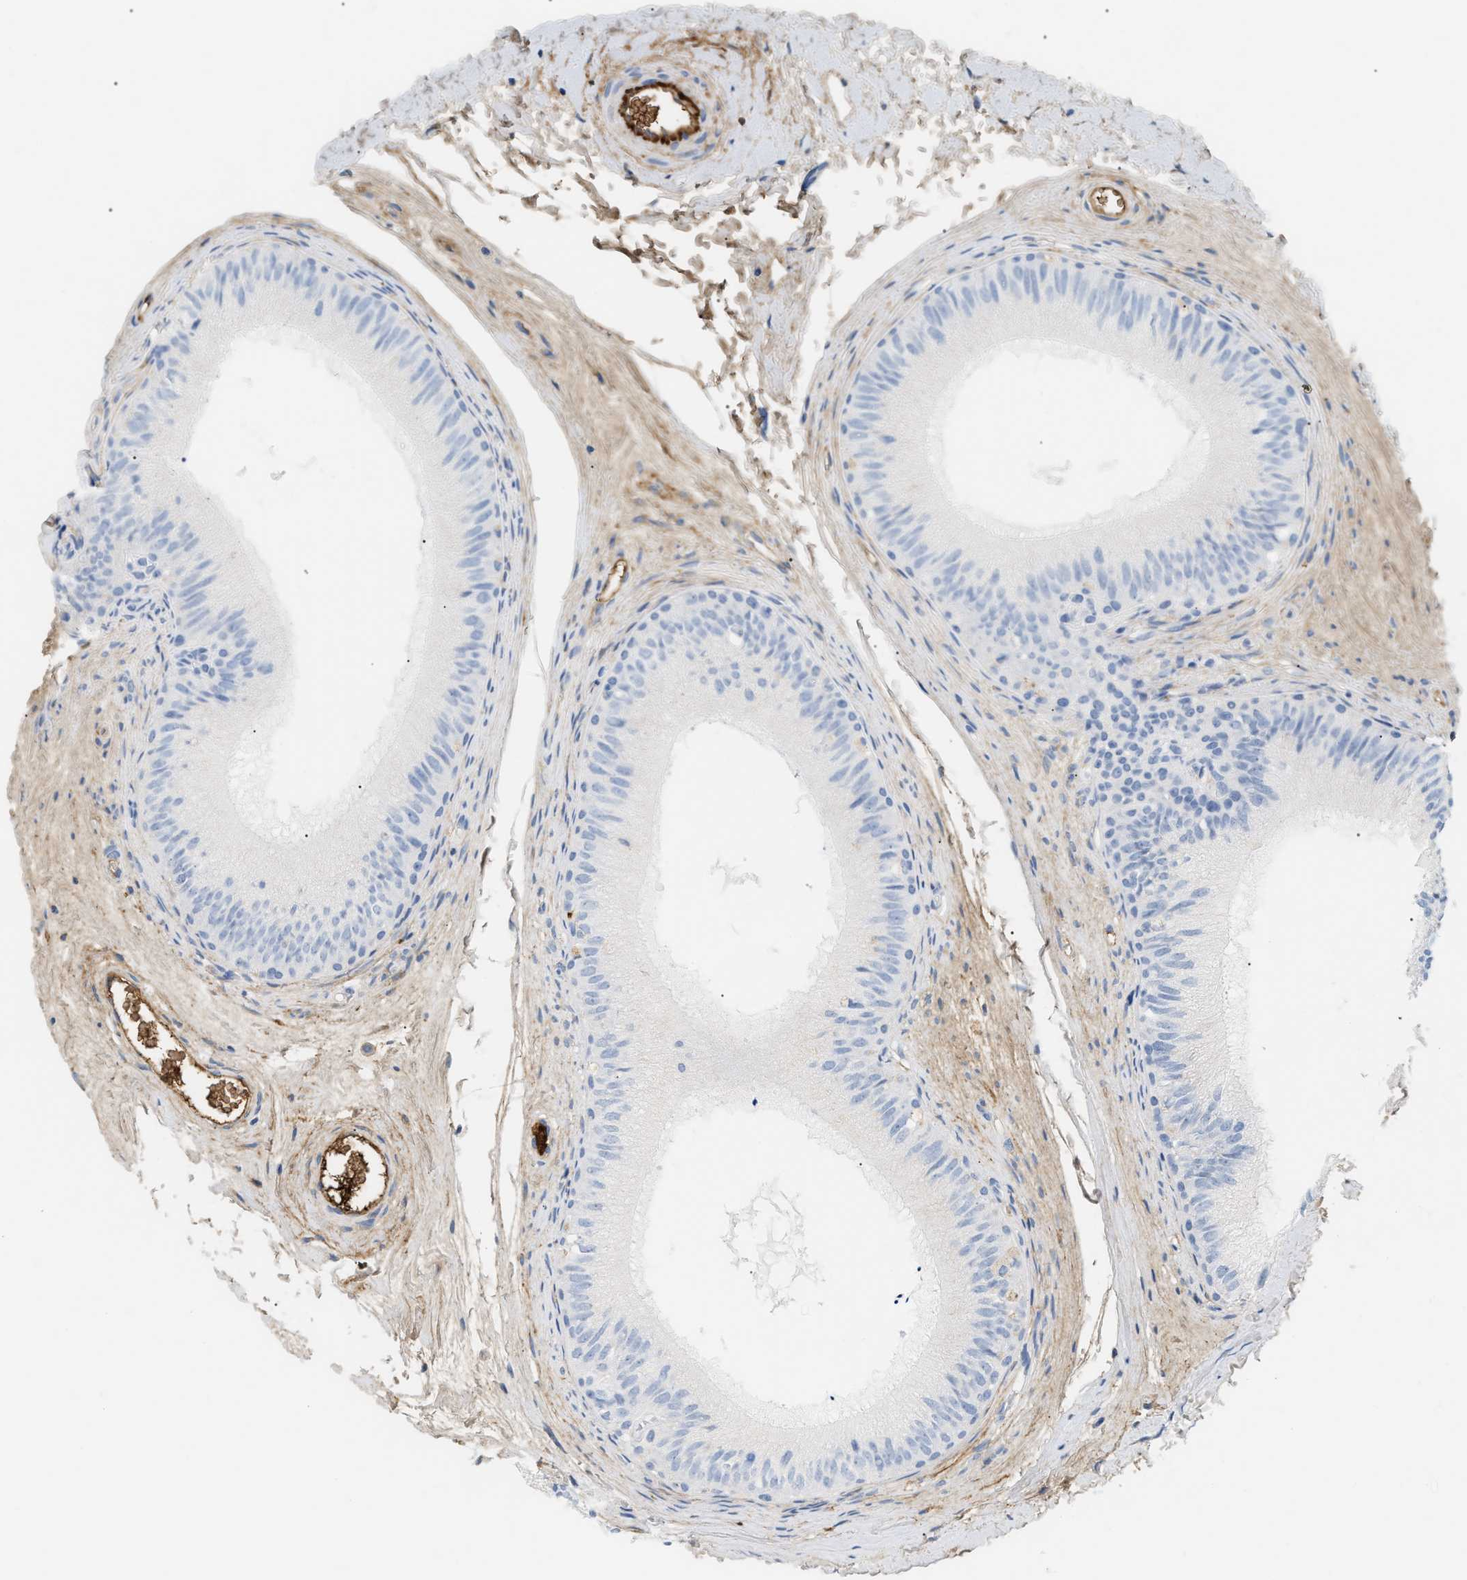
{"staining": {"intensity": "negative", "quantity": "none", "location": "none"}, "tissue": "epididymis", "cell_type": "Glandular cells", "image_type": "normal", "snomed": [{"axis": "morphology", "description": "Normal tissue, NOS"}, {"axis": "topography", "description": "Epididymis"}], "caption": "This is an IHC histopathology image of normal human epididymis. There is no positivity in glandular cells.", "gene": "CFH", "patient": {"sex": "male", "age": 56}}